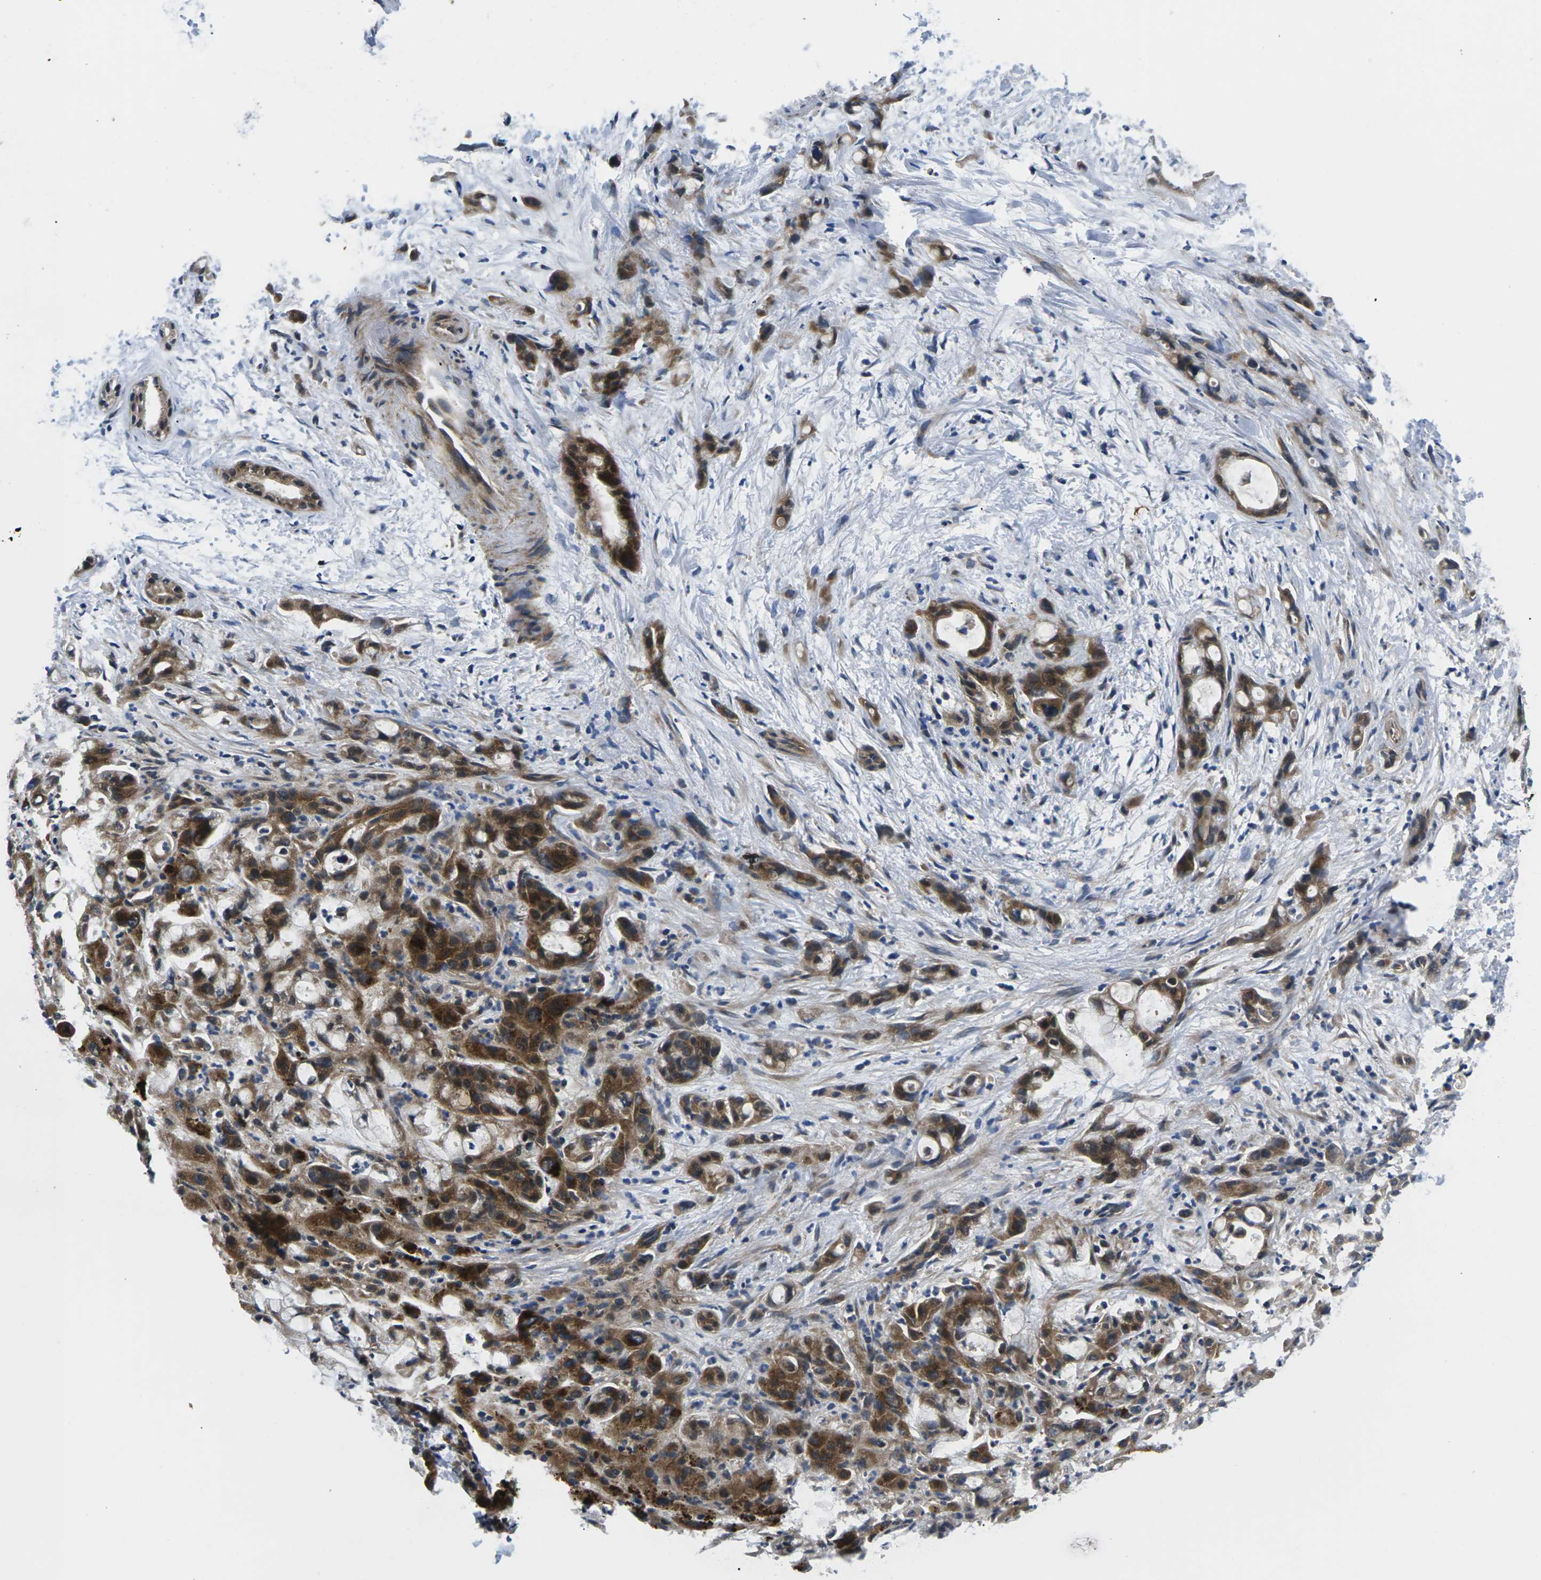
{"staining": {"intensity": "strong", "quantity": ">75%", "location": "cytoplasmic/membranous"}, "tissue": "liver cancer", "cell_type": "Tumor cells", "image_type": "cancer", "snomed": [{"axis": "morphology", "description": "Cholangiocarcinoma"}, {"axis": "topography", "description": "Liver"}], "caption": "Strong cytoplasmic/membranous staining for a protein is appreciated in about >75% of tumor cells of liver cholangiocarcinoma using immunohistochemistry (IHC).", "gene": "PLCE1", "patient": {"sex": "female", "age": 72}}